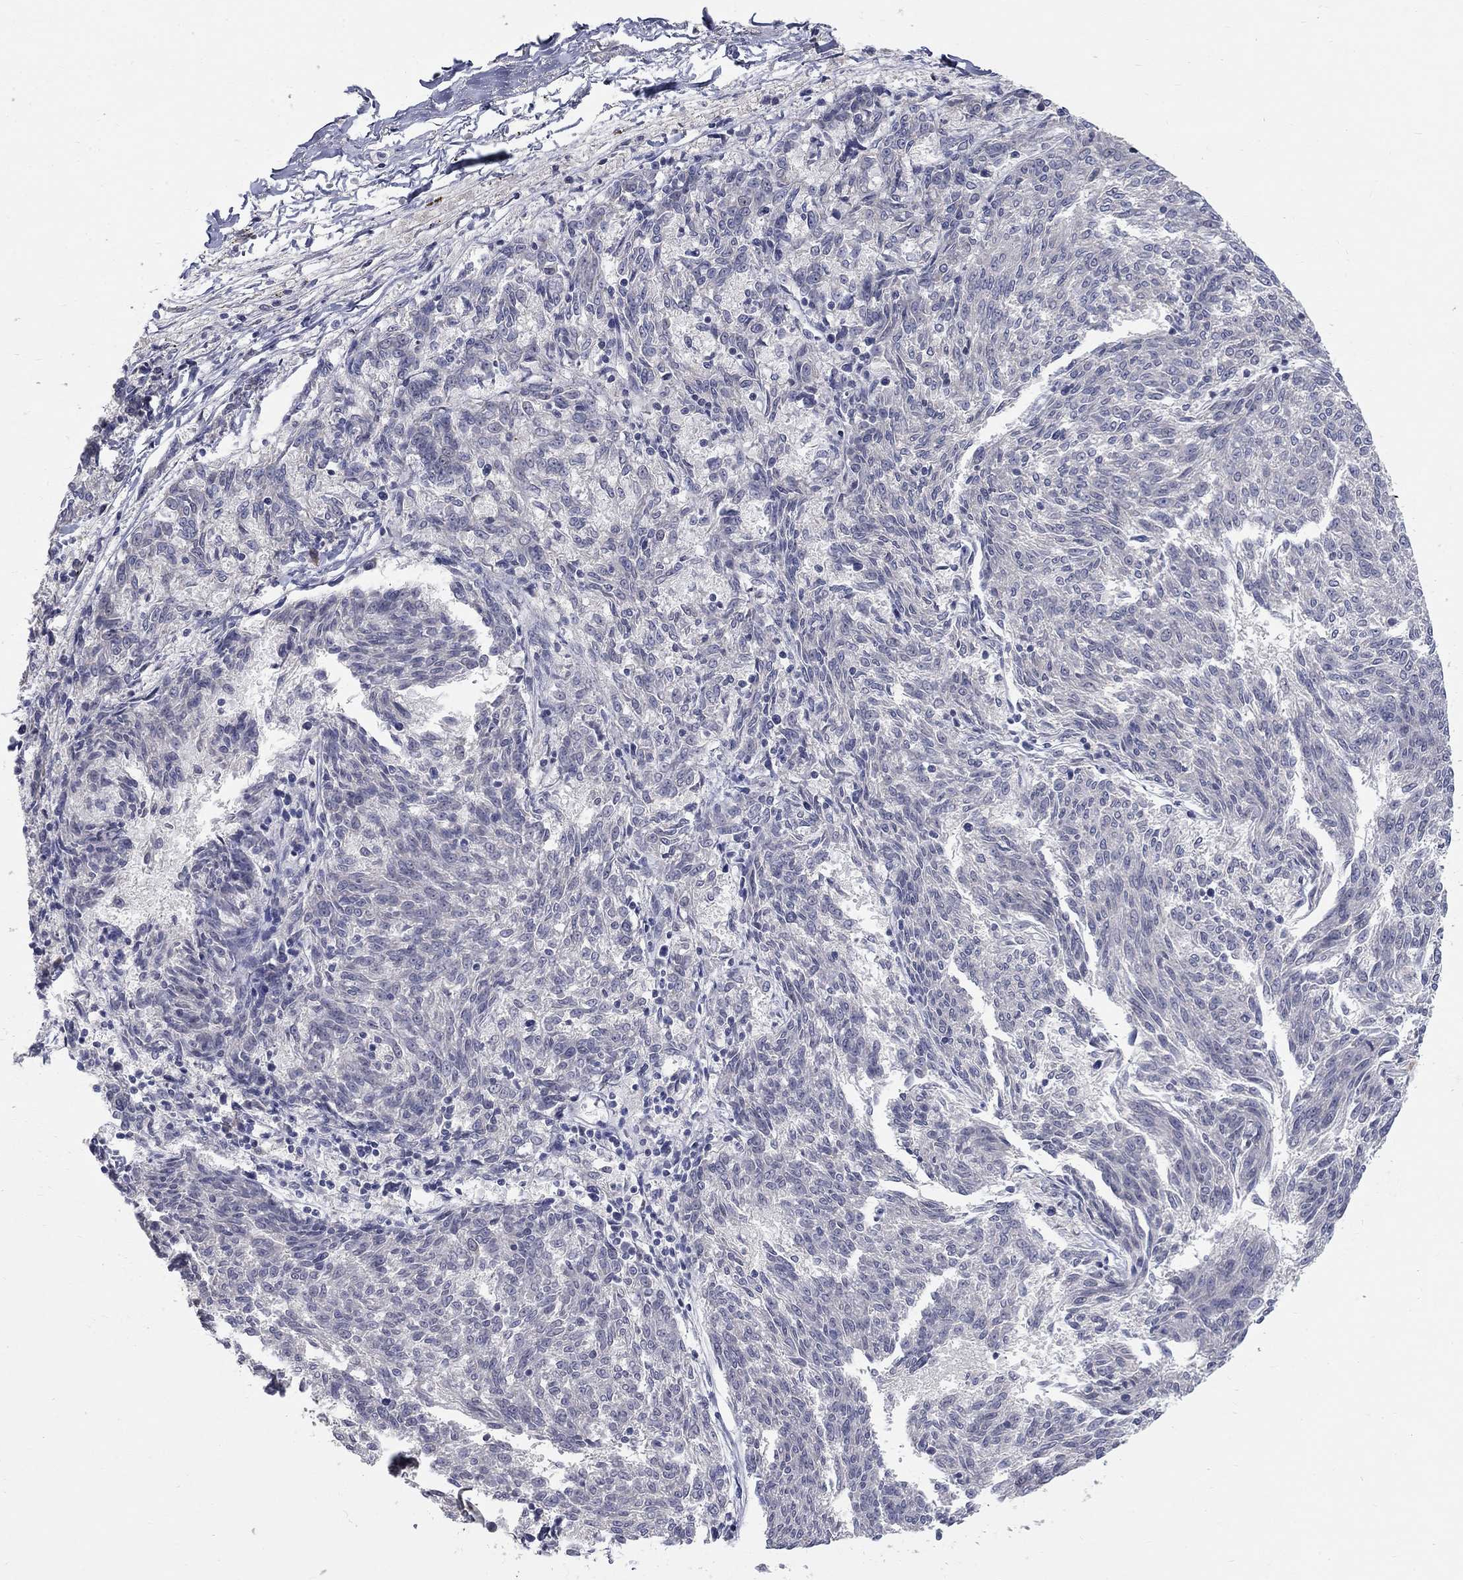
{"staining": {"intensity": "negative", "quantity": "none", "location": "none"}, "tissue": "melanoma", "cell_type": "Tumor cells", "image_type": "cancer", "snomed": [{"axis": "morphology", "description": "Malignant melanoma, NOS"}, {"axis": "topography", "description": "Skin"}], "caption": "IHC of melanoma exhibits no expression in tumor cells. (Stains: DAB IHC with hematoxylin counter stain, Microscopy: brightfield microscopy at high magnification).", "gene": "PANK3", "patient": {"sex": "female", "age": 72}}